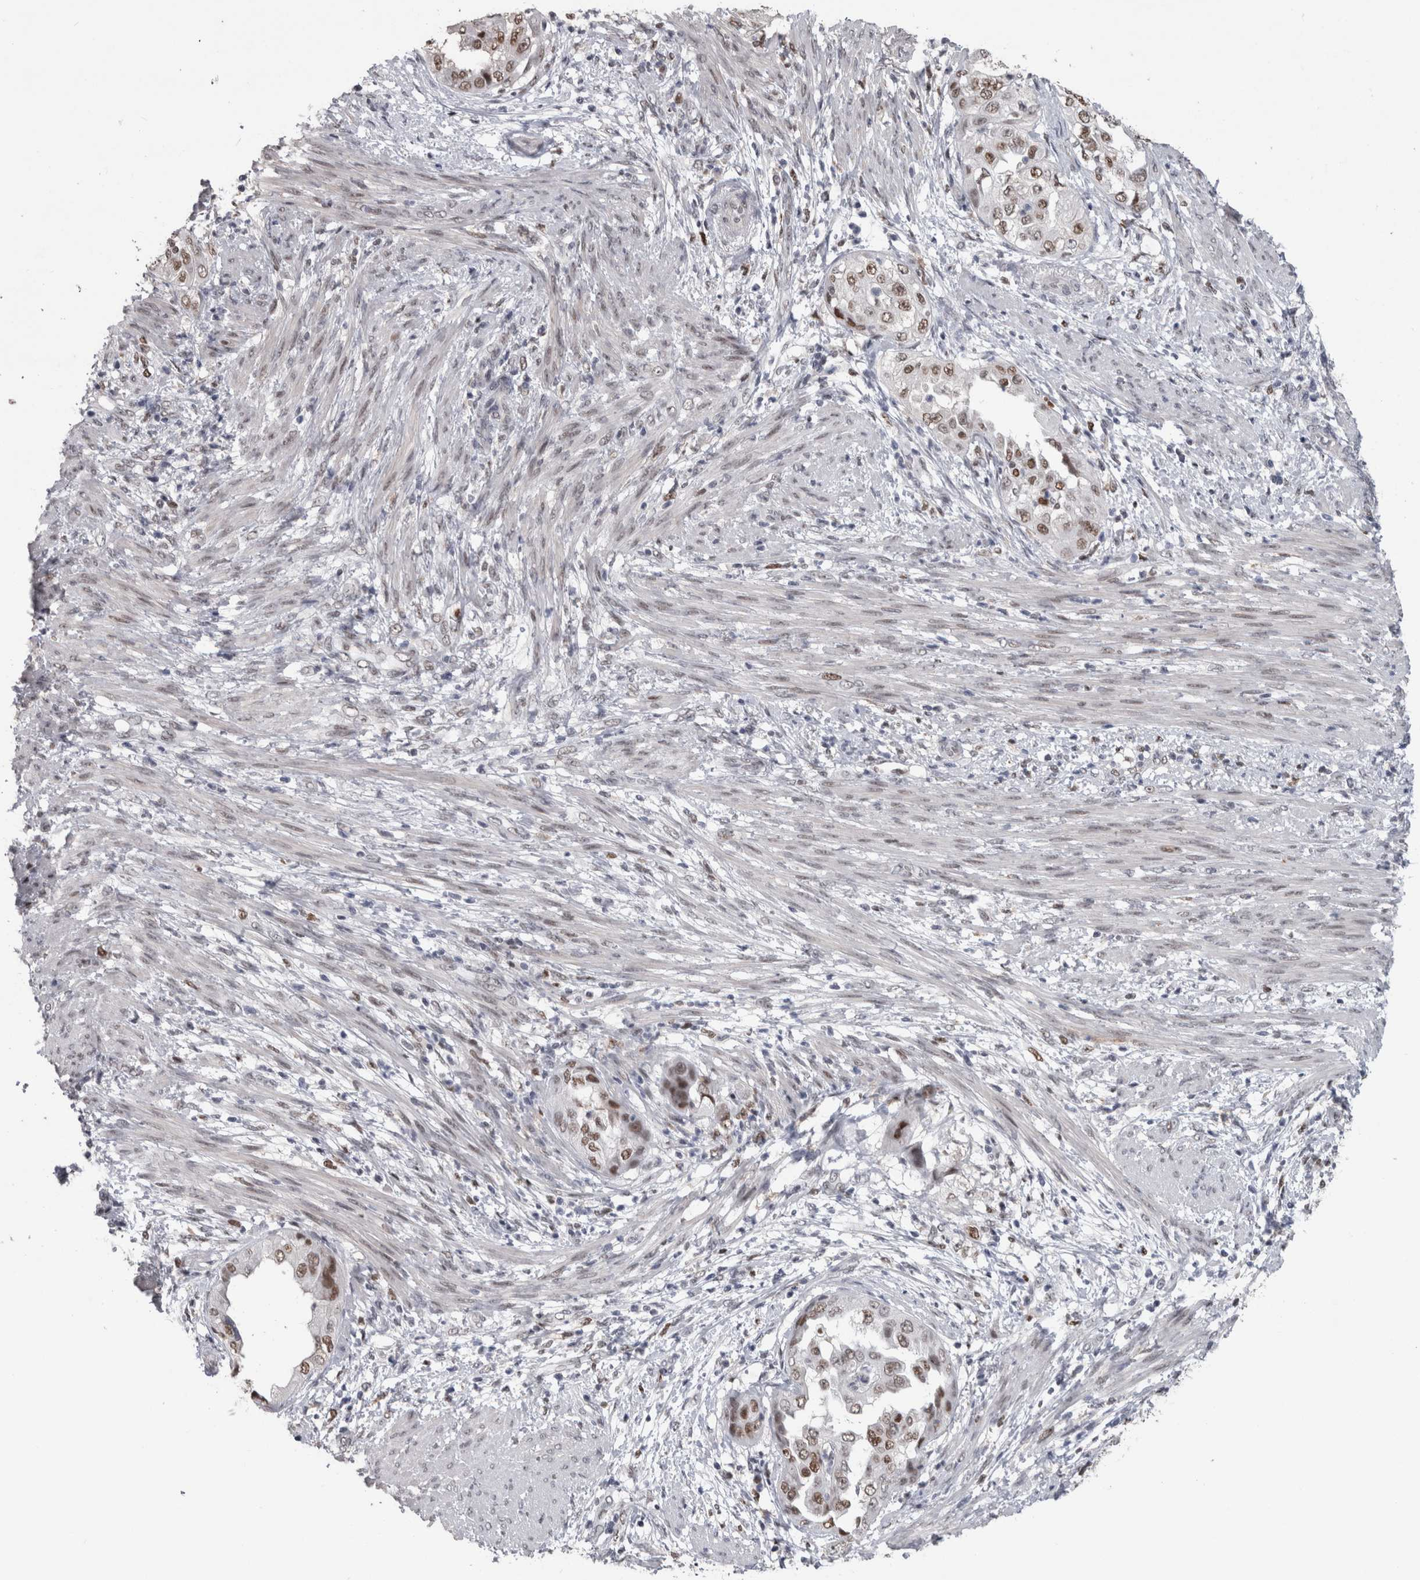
{"staining": {"intensity": "moderate", "quantity": "25%-75%", "location": "cytoplasmic/membranous,nuclear"}, "tissue": "endometrial cancer", "cell_type": "Tumor cells", "image_type": "cancer", "snomed": [{"axis": "morphology", "description": "Adenocarcinoma, NOS"}, {"axis": "topography", "description": "Endometrium"}], "caption": "Immunohistochemical staining of human endometrial adenocarcinoma displays medium levels of moderate cytoplasmic/membranous and nuclear protein staining in about 25%-75% of tumor cells. Nuclei are stained in blue.", "gene": "POLD2", "patient": {"sex": "female", "age": 85}}